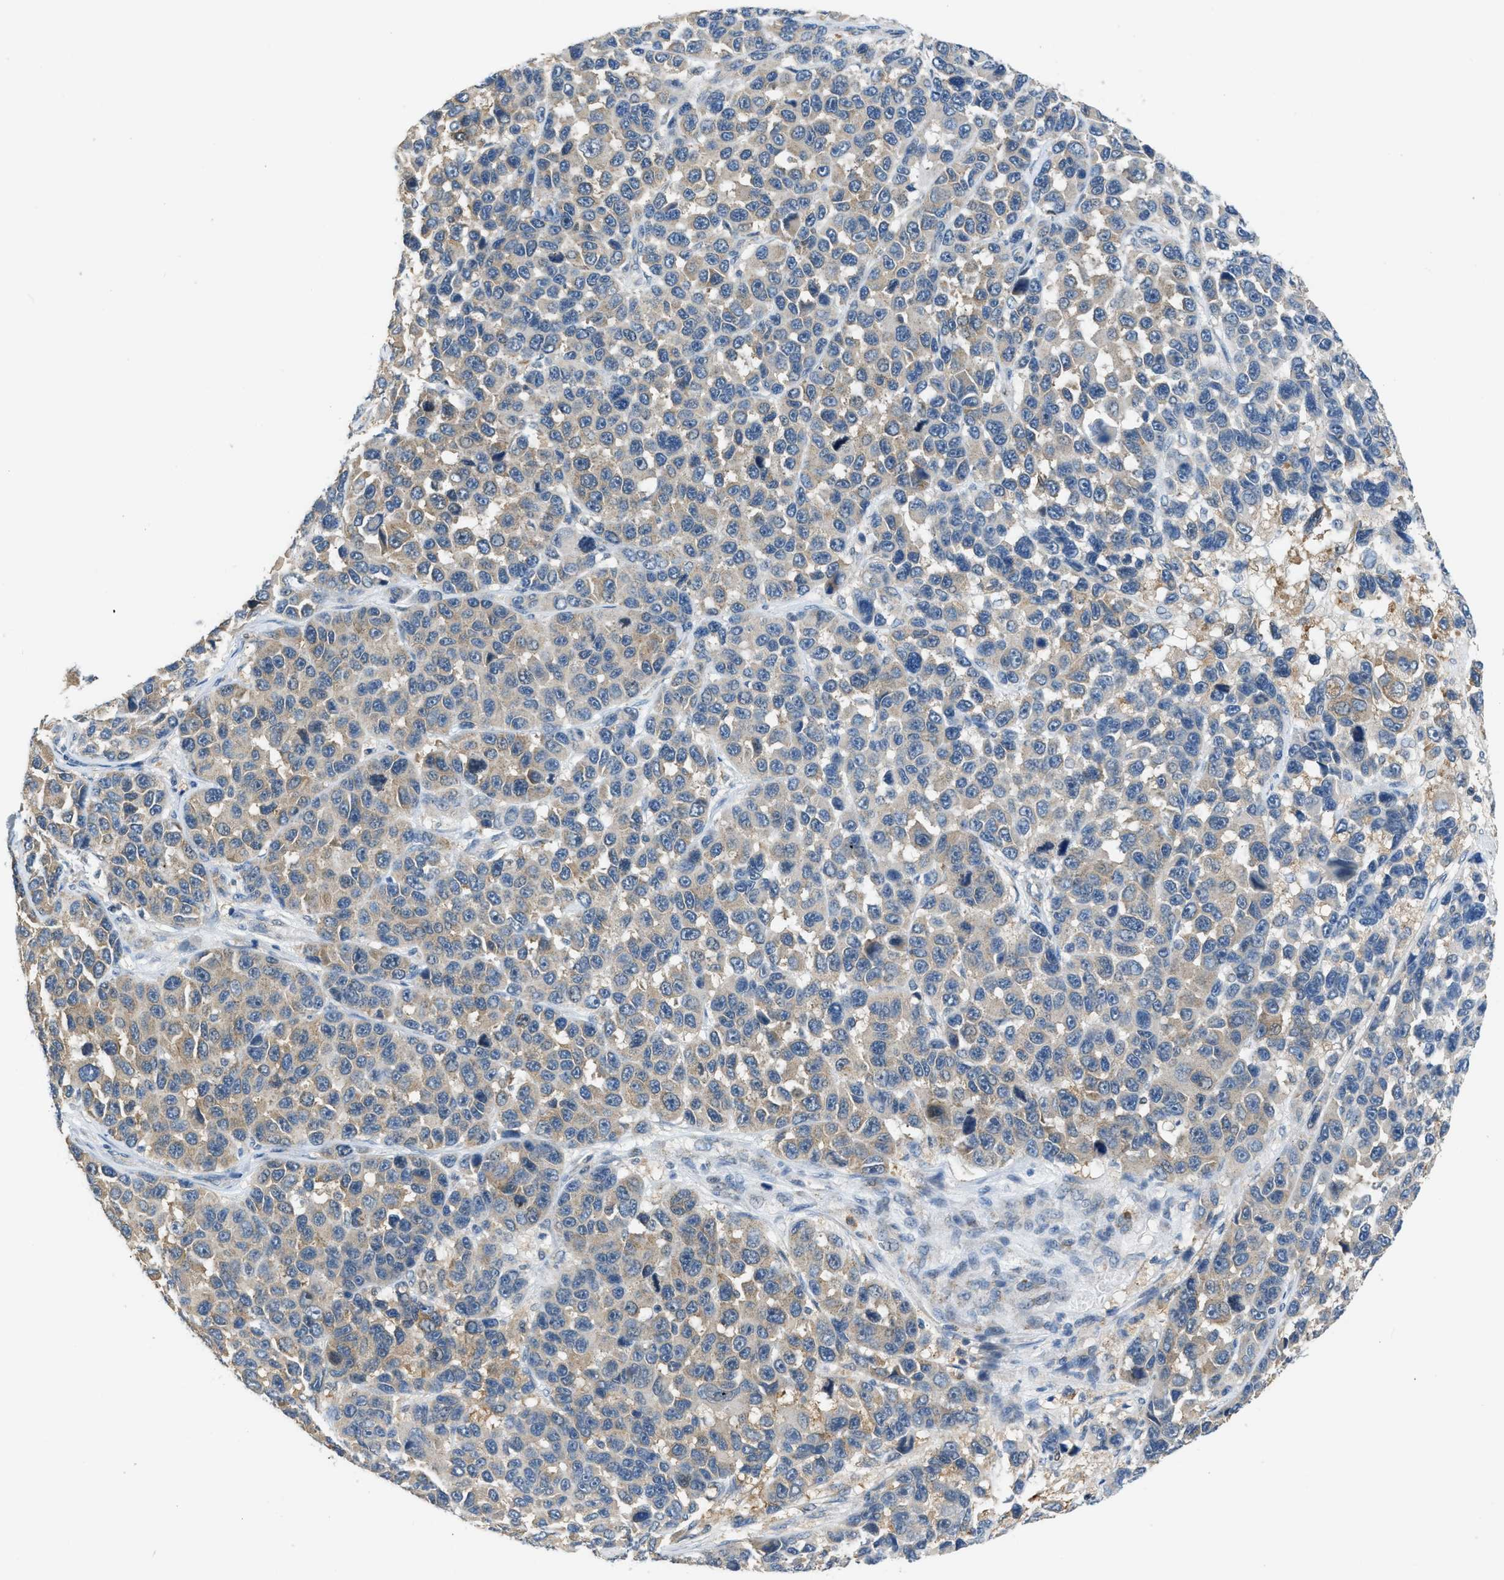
{"staining": {"intensity": "weak", "quantity": "25%-75%", "location": "cytoplasmic/membranous"}, "tissue": "melanoma", "cell_type": "Tumor cells", "image_type": "cancer", "snomed": [{"axis": "morphology", "description": "Malignant melanoma, NOS"}, {"axis": "topography", "description": "Skin"}], "caption": "Tumor cells exhibit weak cytoplasmic/membranous expression in approximately 25%-75% of cells in melanoma.", "gene": "TOMM34", "patient": {"sex": "male", "age": 53}}